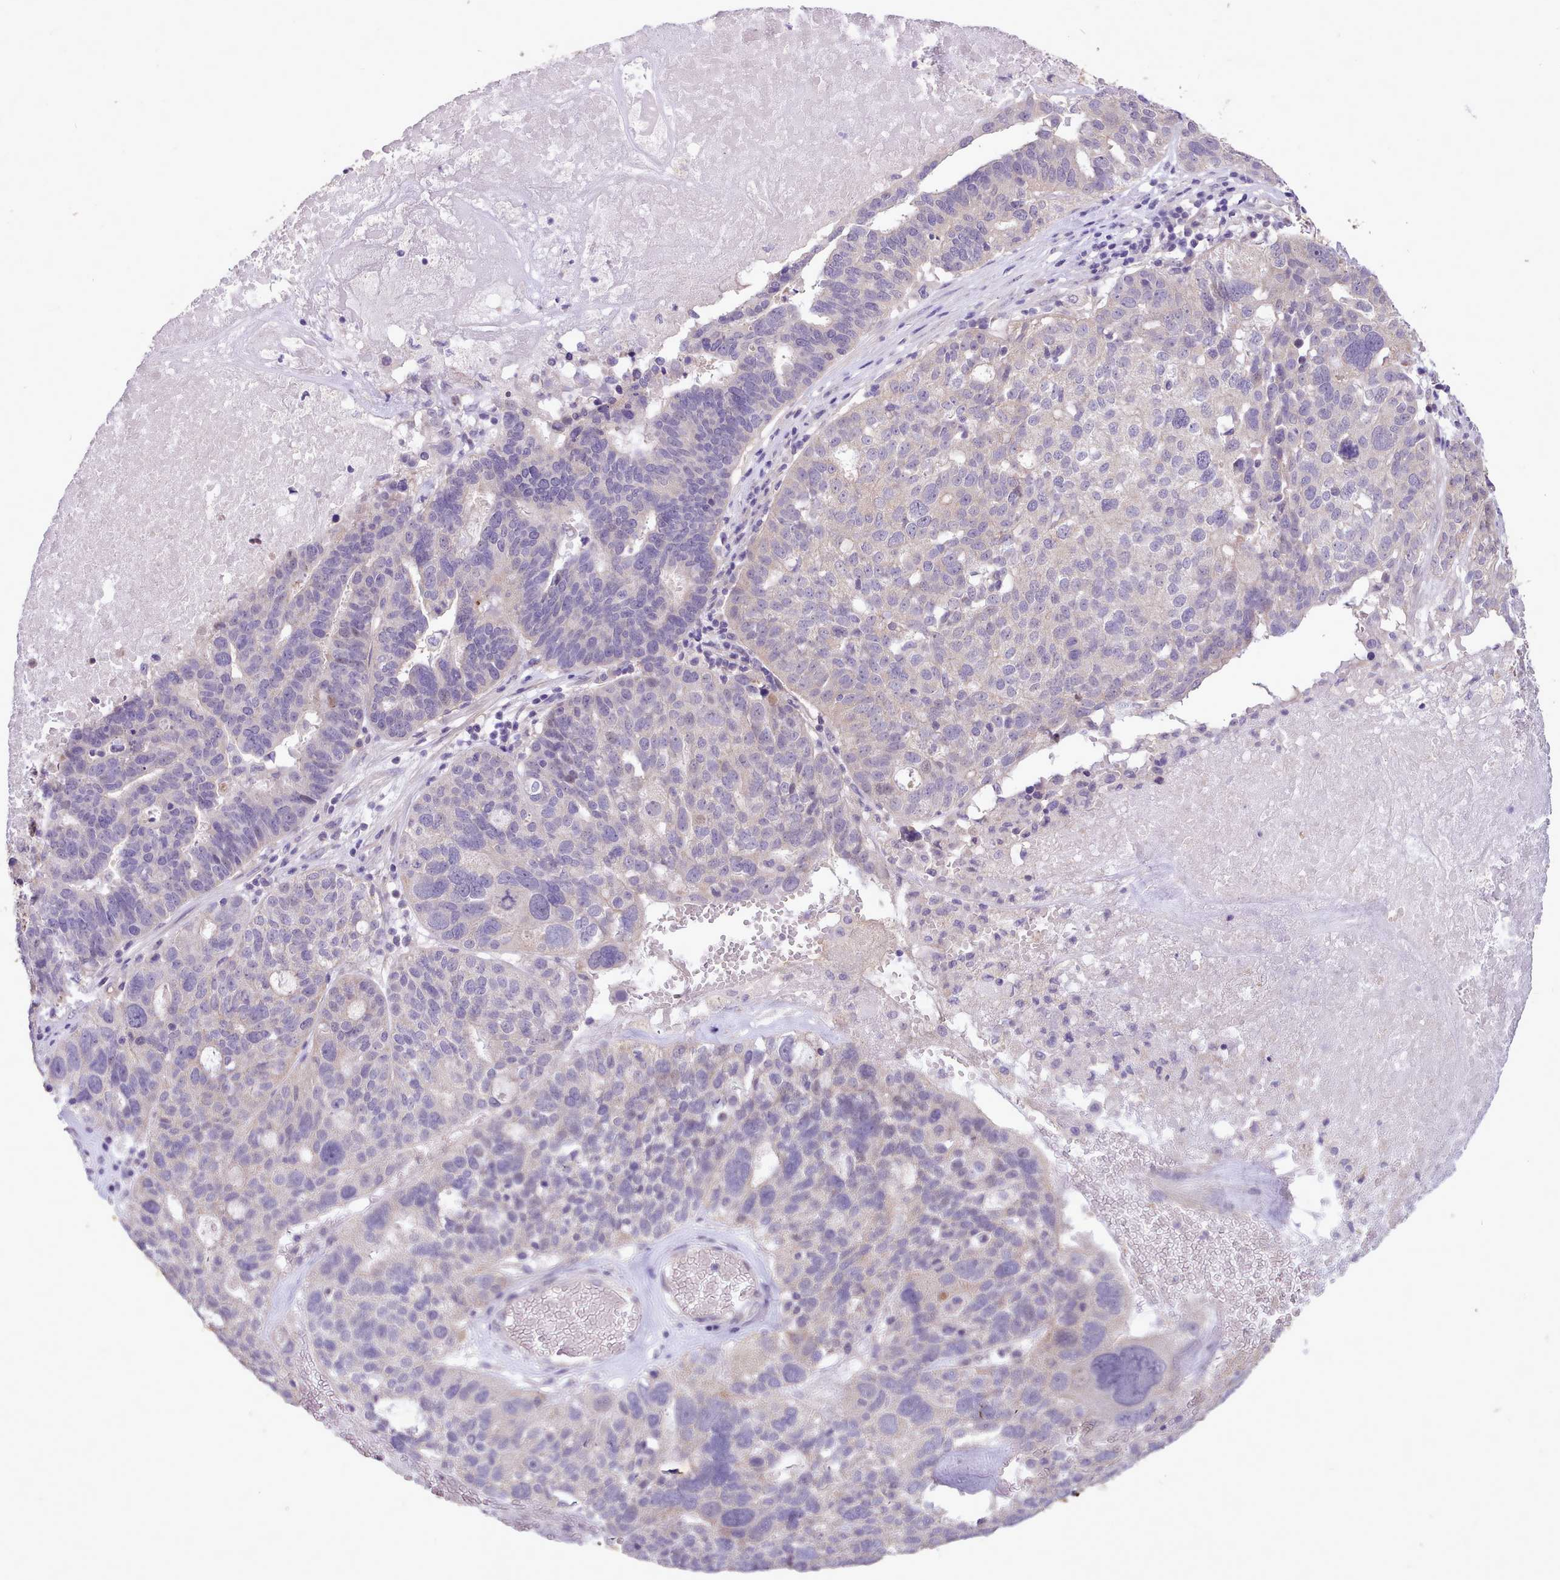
{"staining": {"intensity": "negative", "quantity": "none", "location": "none"}, "tissue": "ovarian cancer", "cell_type": "Tumor cells", "image_type": "cancer", "snomed": [{"axis": "morphology", "description": "Cystadenocarcinoma, serous, NOS"}, {"axis": "topography", "description": "Ovary"}], "caption": "An immunohistochemistry (IHC) micrograph of ovarian serous cystadenocarcinoma is shown. There is no staining in tumor cells of ovarian serous cystadenocarcinoma. (DAB (3,3'-diaminobenzidine) immunohistochemistry with hematoxylin counter stain).", "gene": "ZNF607", "patient": {"sex": "female", "age": 59}}